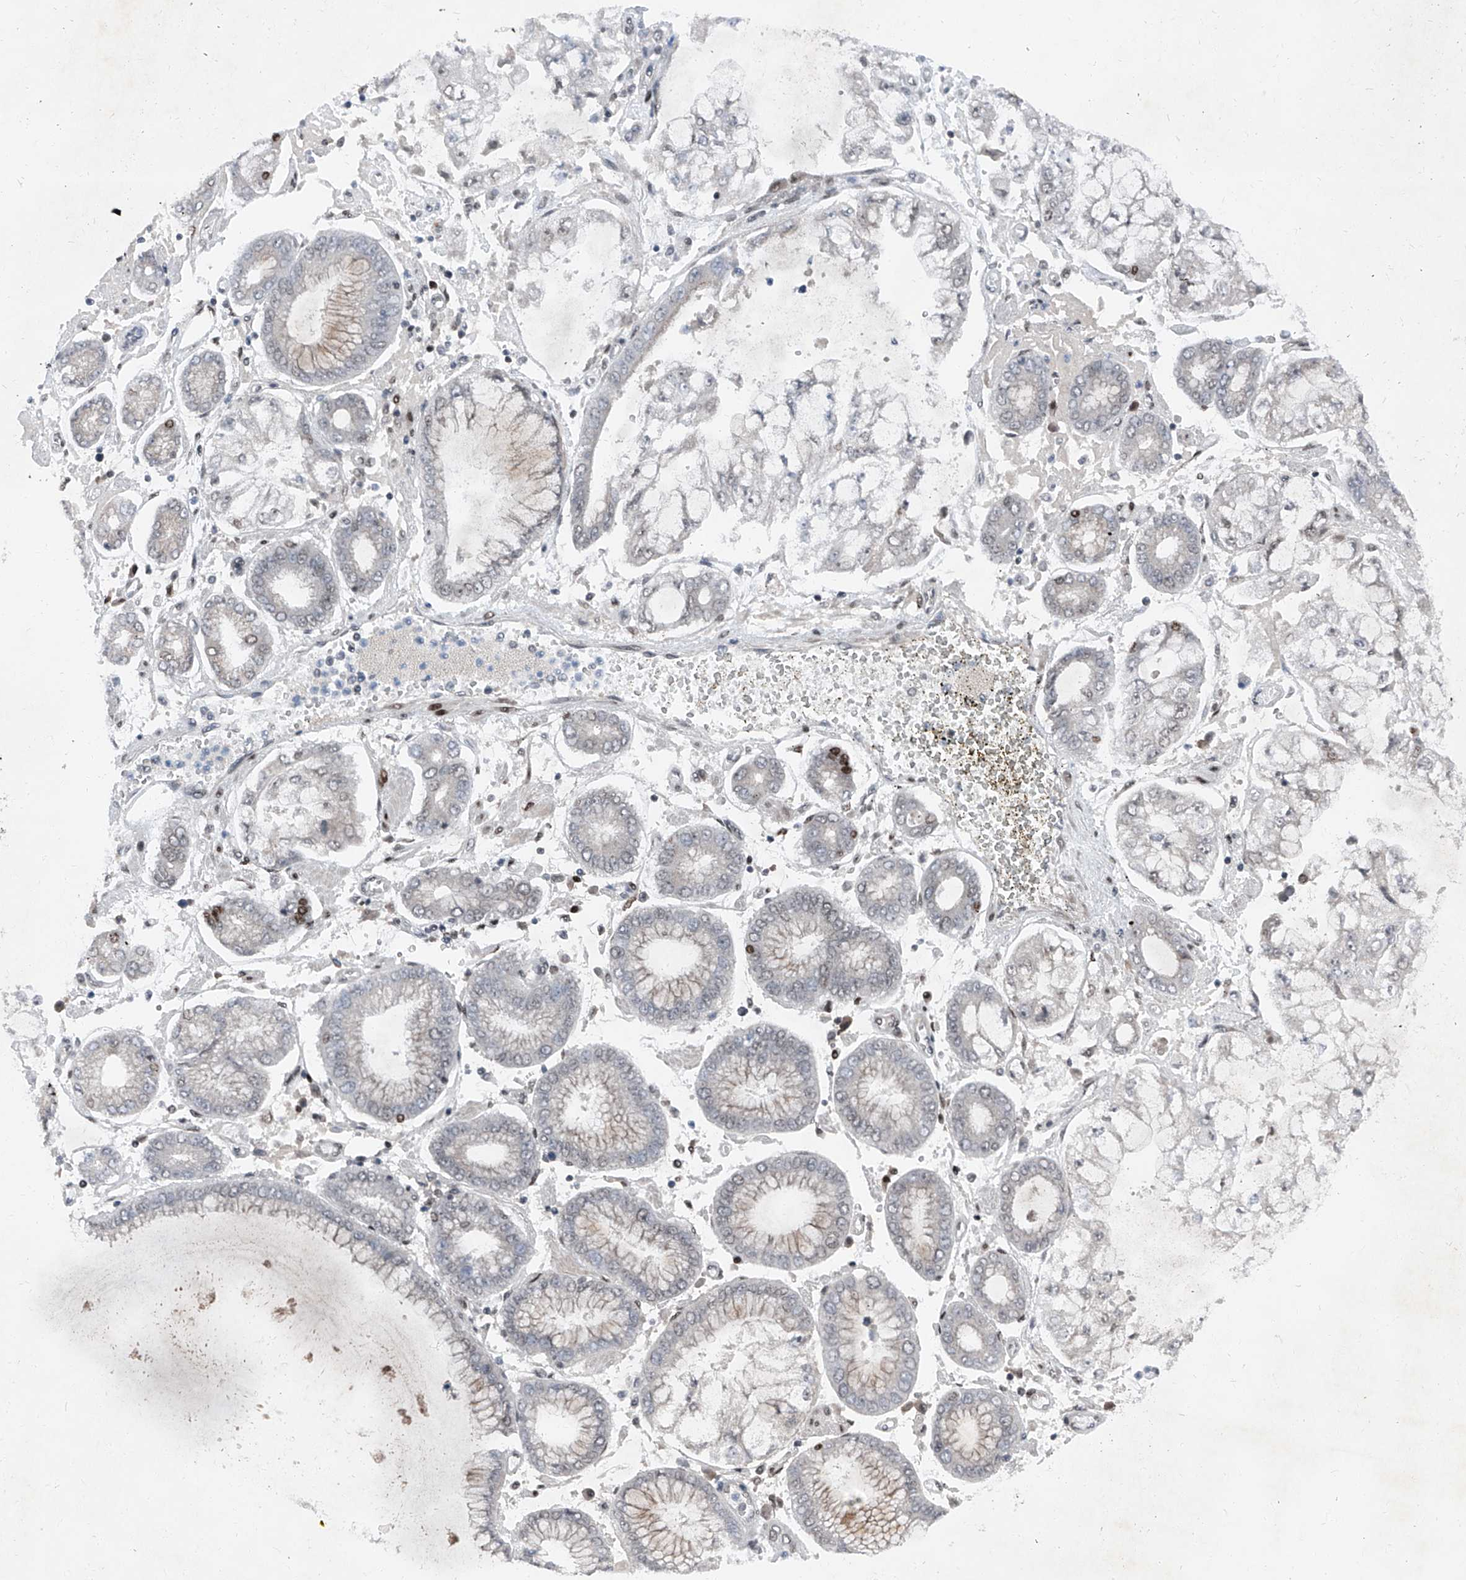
{"staining": {"intensity": "negative", "quantity": "none", "location": "none"}, "tissue": "stomach cancer", "cell_type": "Tumor cells", "image_type": "cancer", "snomed": [{"axis": "morphology", "description": "Adenocarcinoma, NOS"}, {"axis": "topography", "description": "Stomach"}], "caption": "Stomach cancer was stained to show a protein in brown. There is no significant positivity in tumor cells.", "gene": "BMI1", "patient": {"sex": "male", "age": 76}}